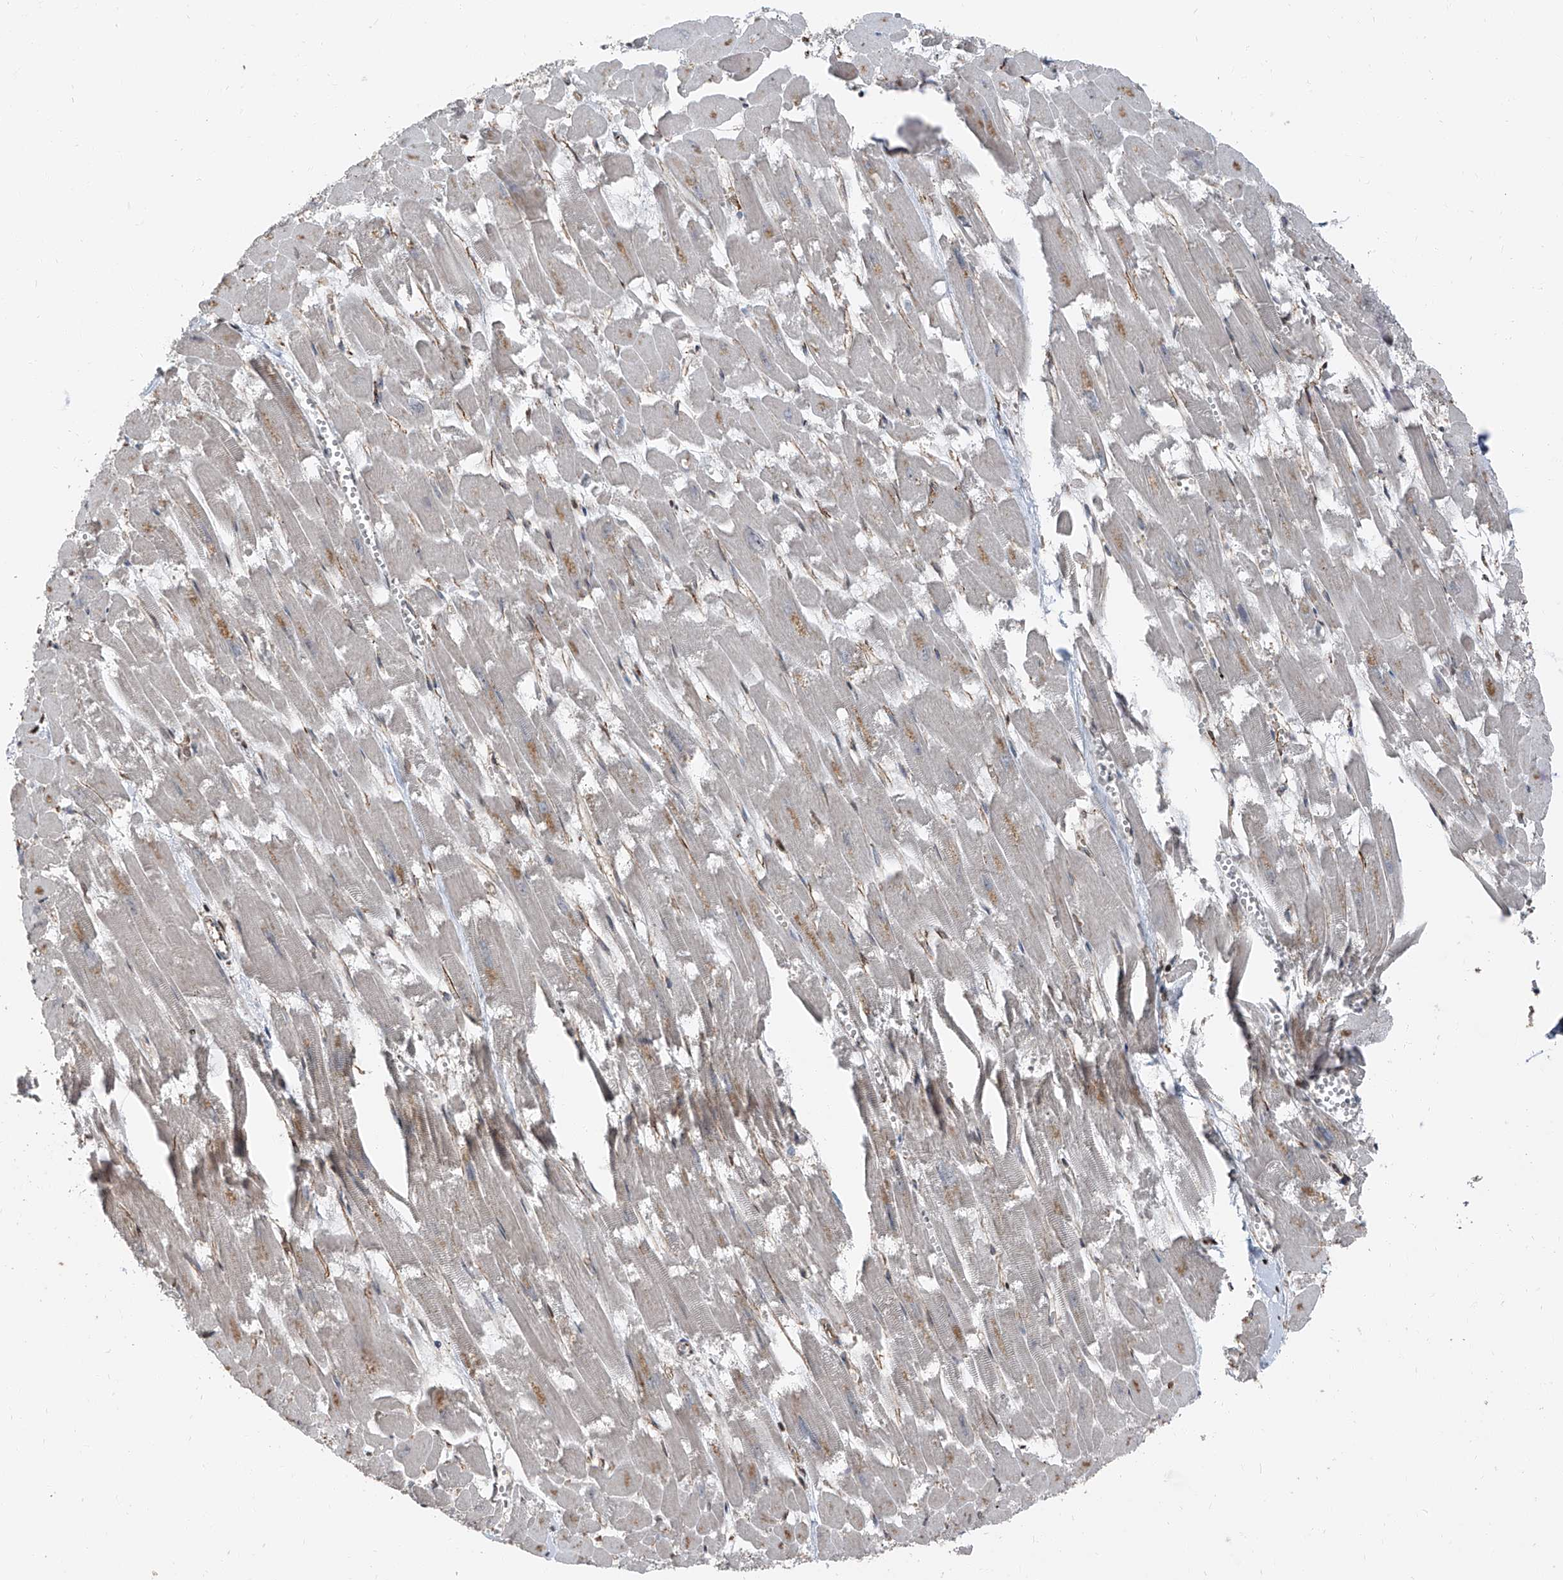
{"staining": {"intensity": "moderate", "quantity": "25%-75%", "location": "cytoplasmic/membranous,nuclear"}, "tissue": "heart muscle", "cell_type": "Cardiomyocytes", "image_type": "normal", "snomed": [{"axis": "morphology", "description": "Normal tissue, NOS"}, {"axis": "topography", "description": "Heart"}], "caption": "DAB immunohistochemical staining of benign heart muscle demonstrates moderate cytoplasmic/membranous,nuclear protein staining in approximately 25%-75% of cardiomyocytes.", "gene": "FKBP5", "patient": {"sex": "male", "age": 54}}